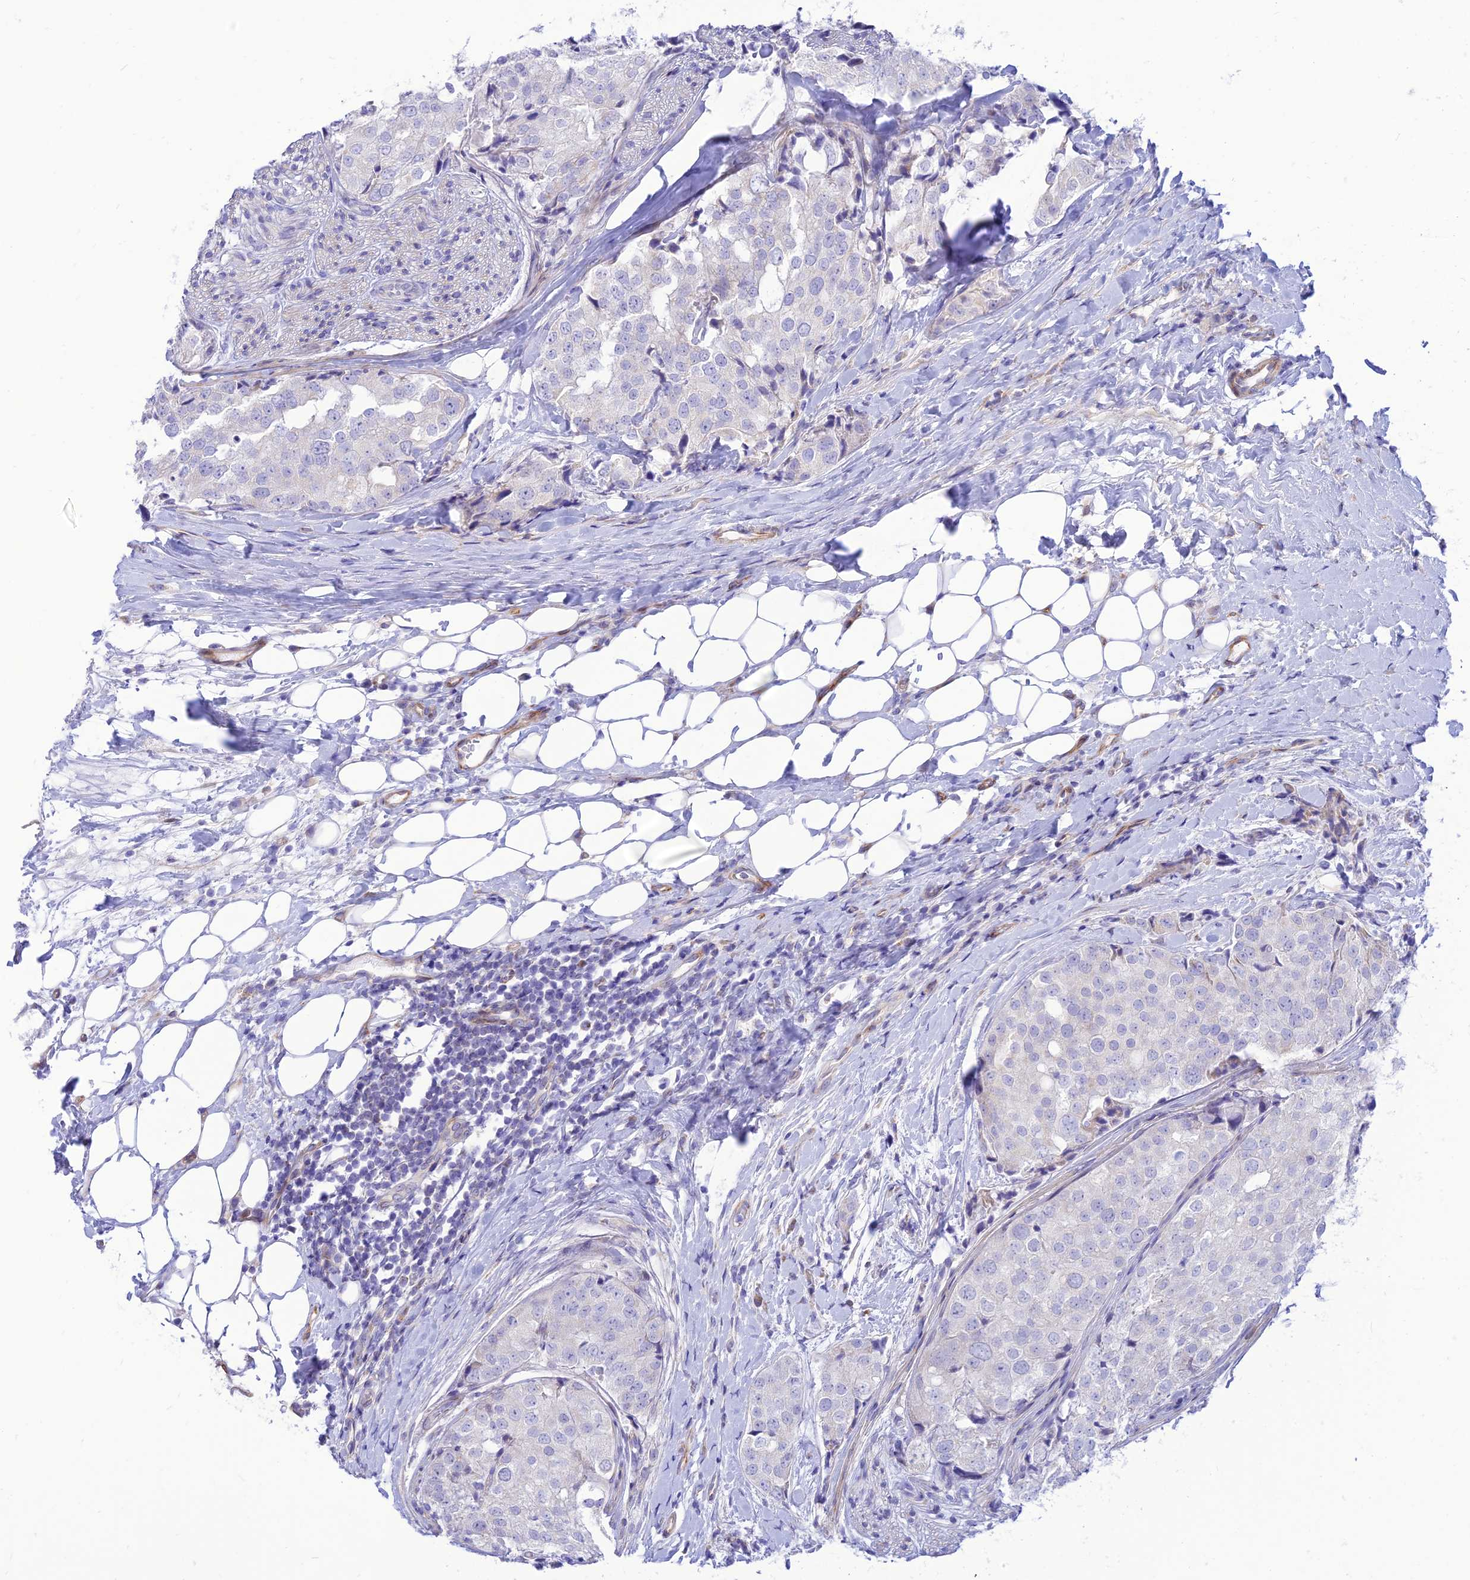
{"staining": {"intensity": "negative", "quantity": "none", "location": "none"}, "tissue": "prostate cancer", "cell_type": "Tumor cells", "image_type": "cancer", "snomed": [{"axis": "morphology", "description": "Adenocarcinoma, High grade"}, {"axis": "topography", "description": "Prostate"}], "caption": "A high-resolution image shows immunohistochemistry staining of high-grade adenocarcinoma (prostate), which displays no significant positivity in tumor cells.", "gene": "FAM186B", "patient": {"sex": "male", "age": 49}}